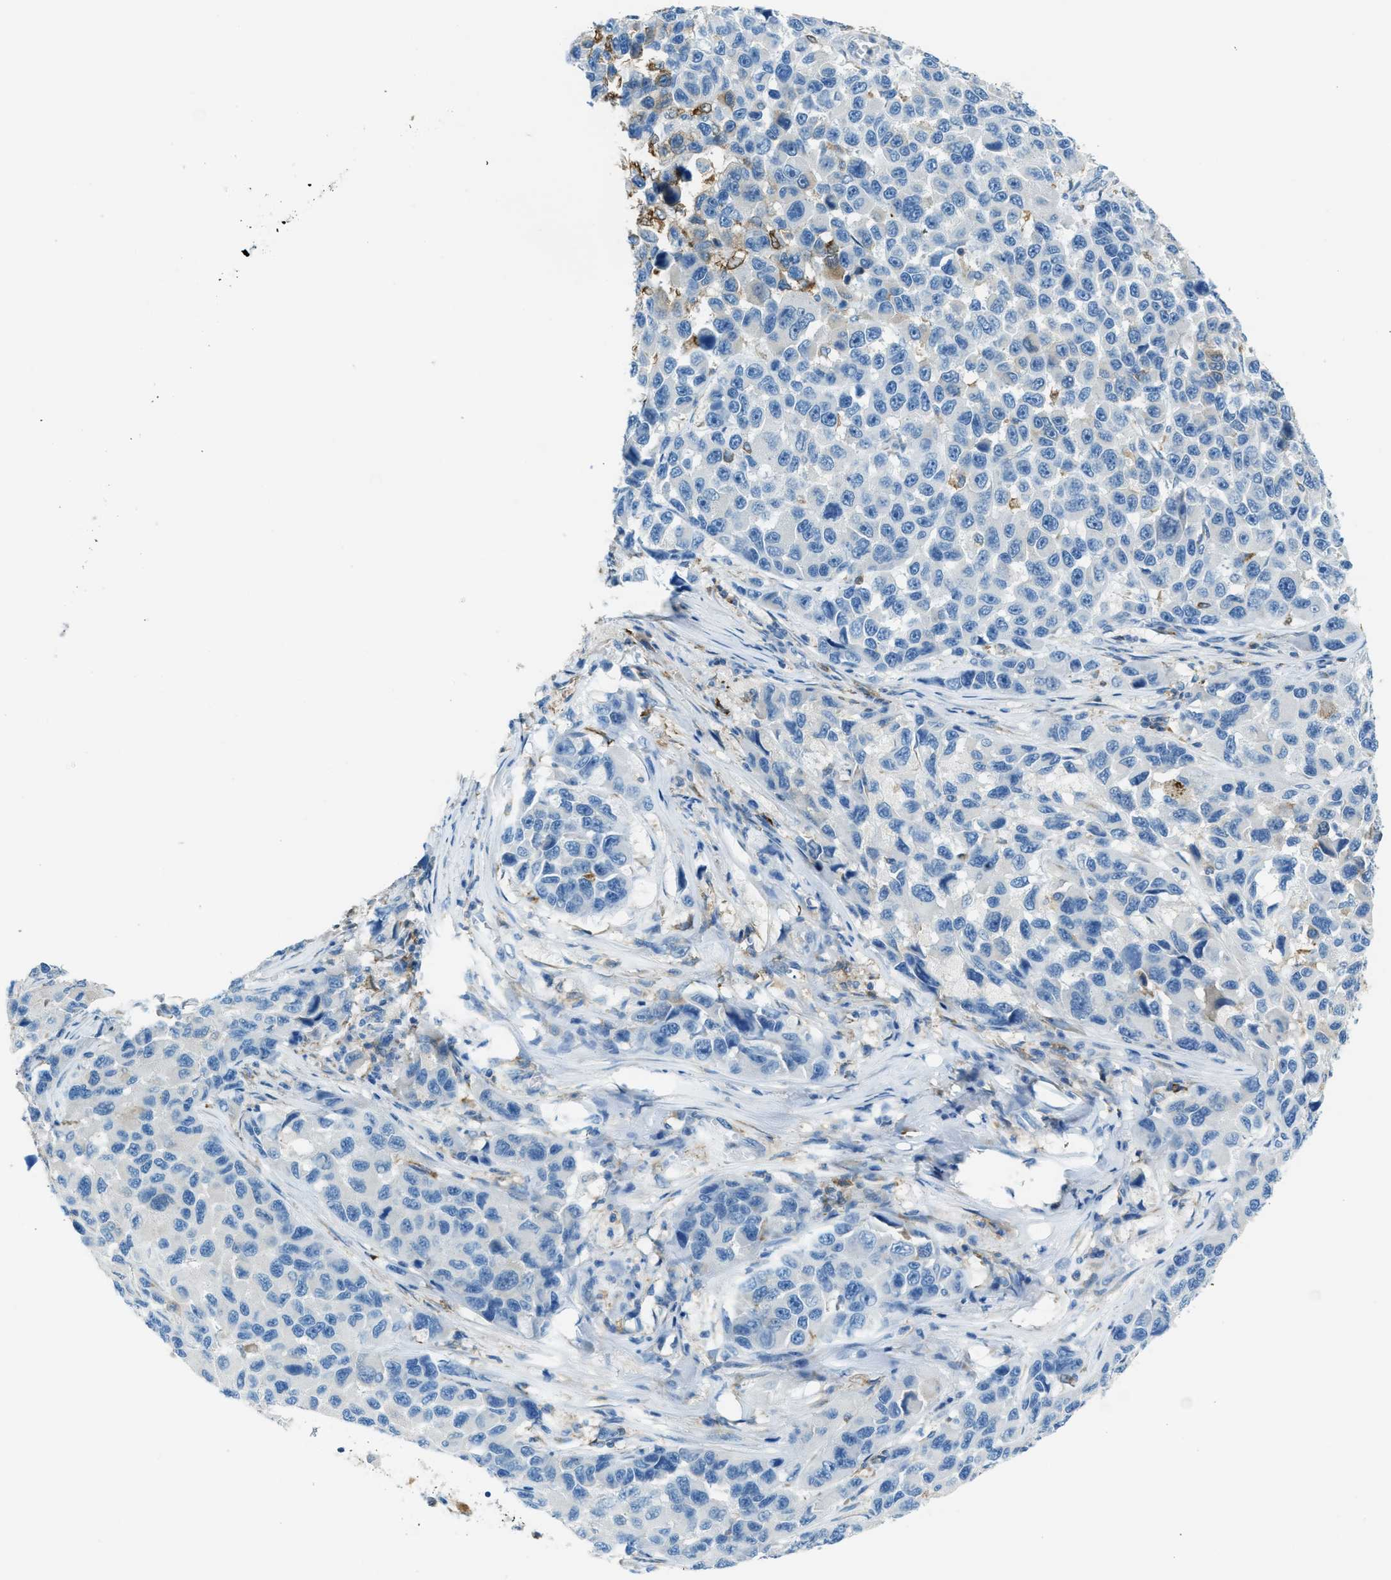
{"staining": {"intensity": "moderate", "quantity": "<25%", "location": "cytoplasmic/membranous"}, "tissue": "melanoma", "cell_type": "Tumor cells", "image_type": "cancer", "snomed": [{"axis": "morphology", "description": "Malignant melanoma, NOS"}, {"axis": "topography", "description": "Skin"}], "caption": "Human melanoma stained with a brown dye reveals moderate cytoplasmic/membranous positive expression in approximately <25% of tumor cells.", "gene": "MATCAP2", "patient": {"sex": "male", "age": 53}}